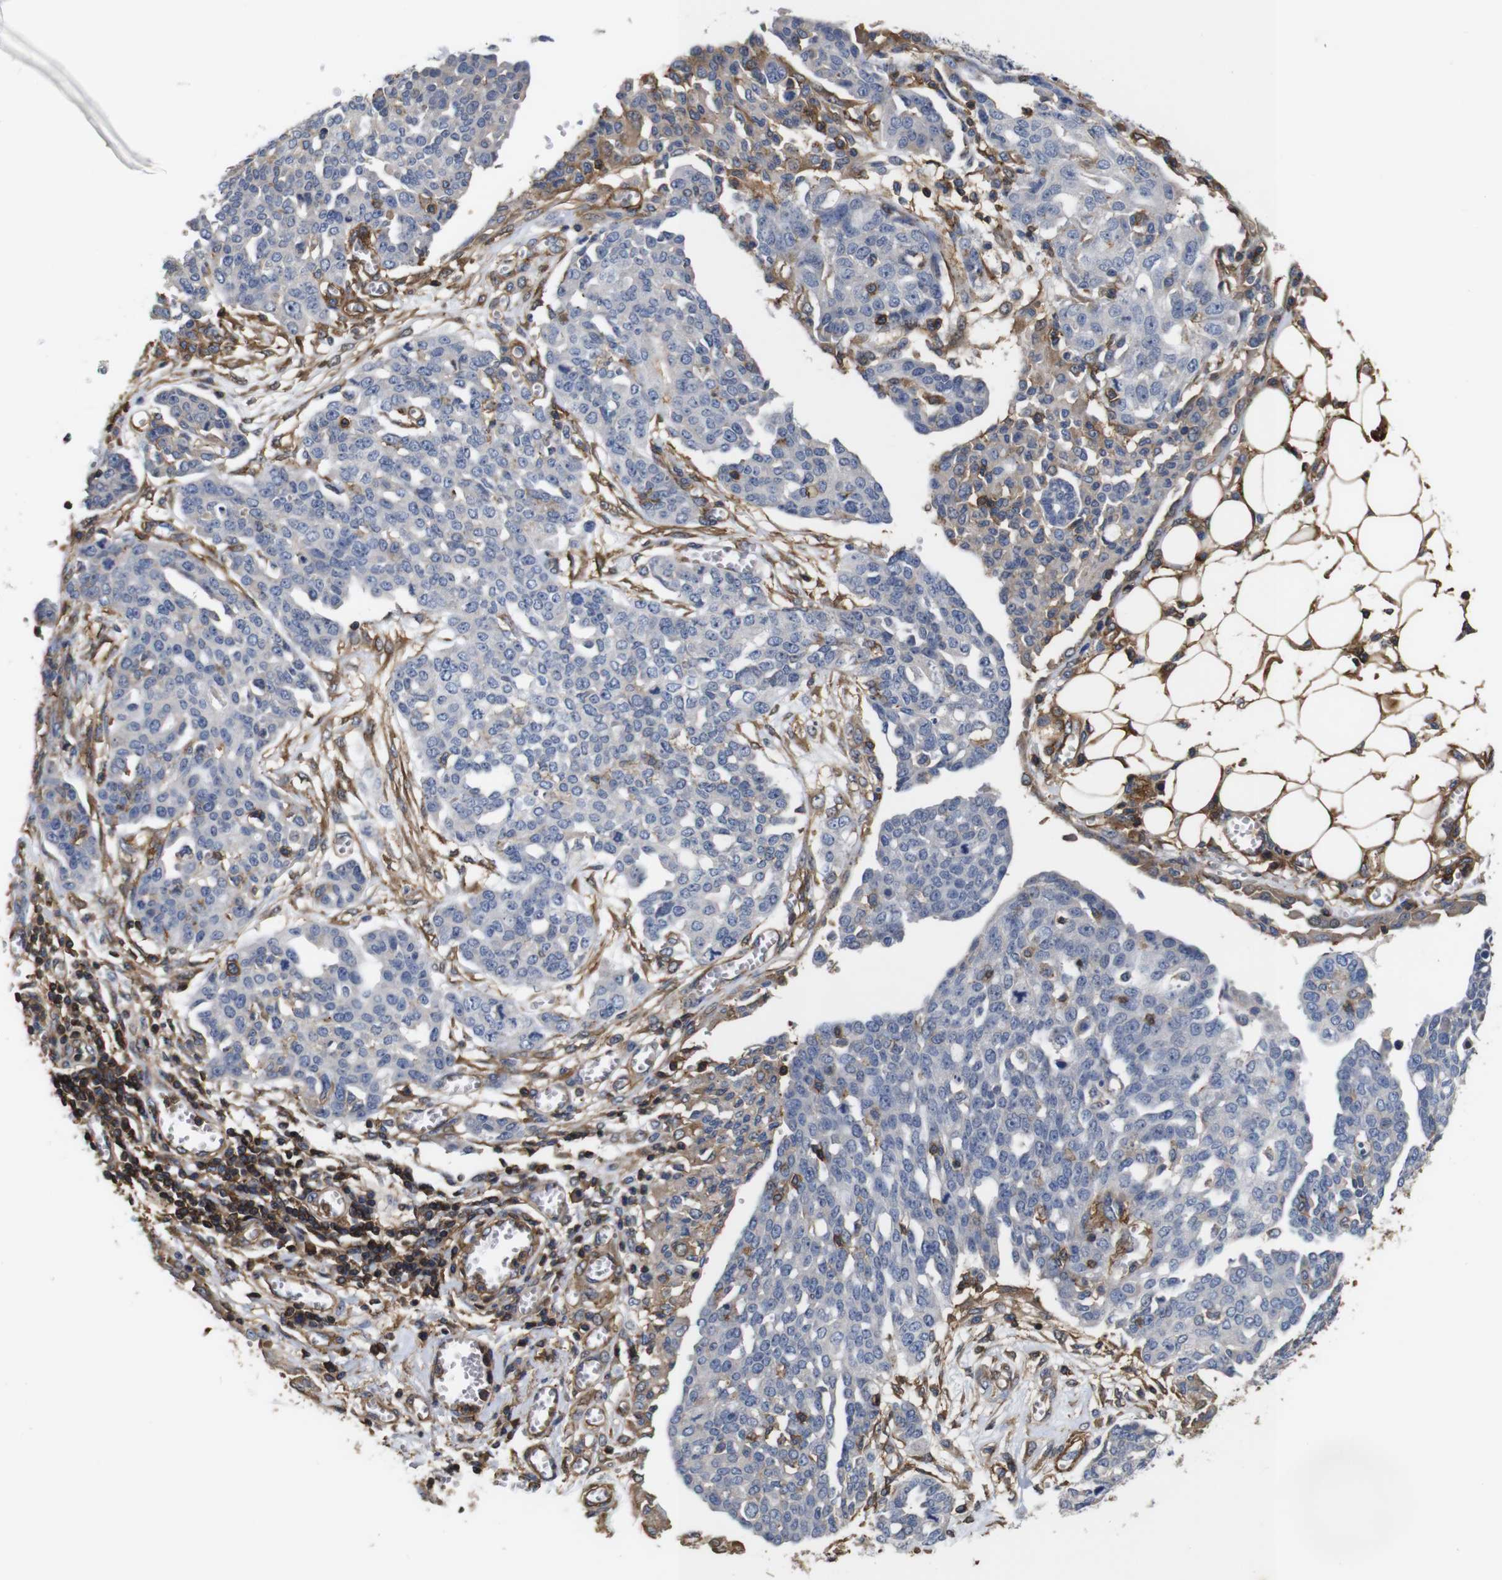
{"staining": {"intensity": "negative", "quantity": "none", "location": "none"}, "tissue": "ovarian cancer", "cell_type": "Tumor cells", "image_type": "cancer", "snomed": [{"axis": "morphology", "description": "Cystadenocarcinoma, serous, NOS"}, {"axis": "topography", "description": "Soft tissue"}, {"axis": "topography", "description": "Ovary"}], "caption": "This is an immunohistochemistry (IHC) photomicrograph of human ovarian cancer (serous cystadenocarcinoma). There is no staining in tumor cells.", "gene": "PI4KA", "patient": {"sex": "female", "age": 57}}